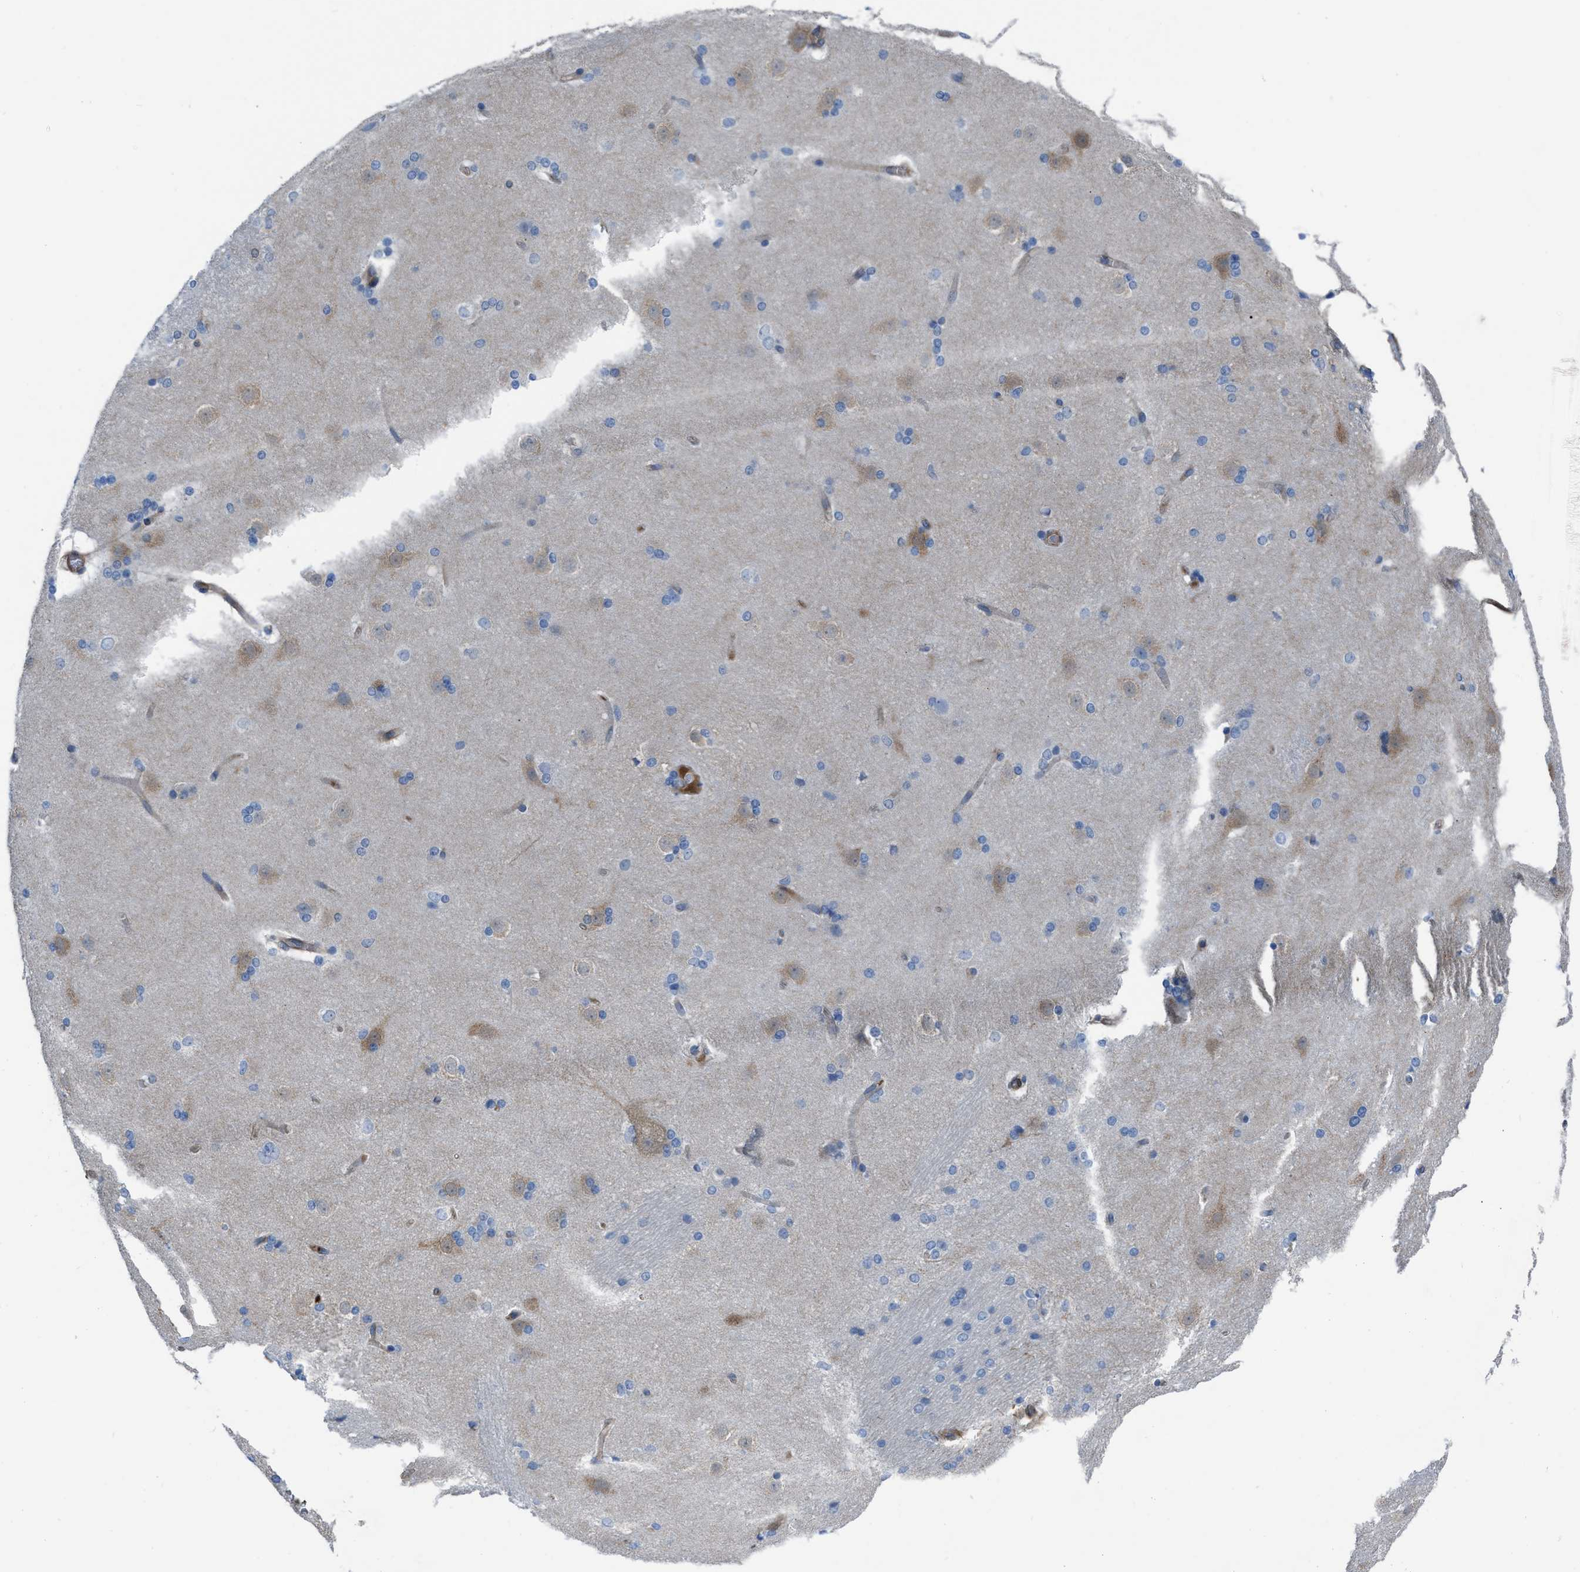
{"staining": {"intensity": "negative", "quantity": "none", "location": "none"}, "tissue": "caudate", "cell_type": "Glial cells", "image_type": "normal", "snomed": [{"axis": "morphology", "description": "Normal tissue, NOS"}, {"axis": "topography", "description": "Lateral ventricle wall"}], "caption": "Glial cells are negative for protein expression in normal human caudate. The staining is performed using DAB brown chromogen with nuclei counter-stained in using hematoxylin.", "gene": "TRIOBP", "patient": {"sex": "female", "age": 19}}